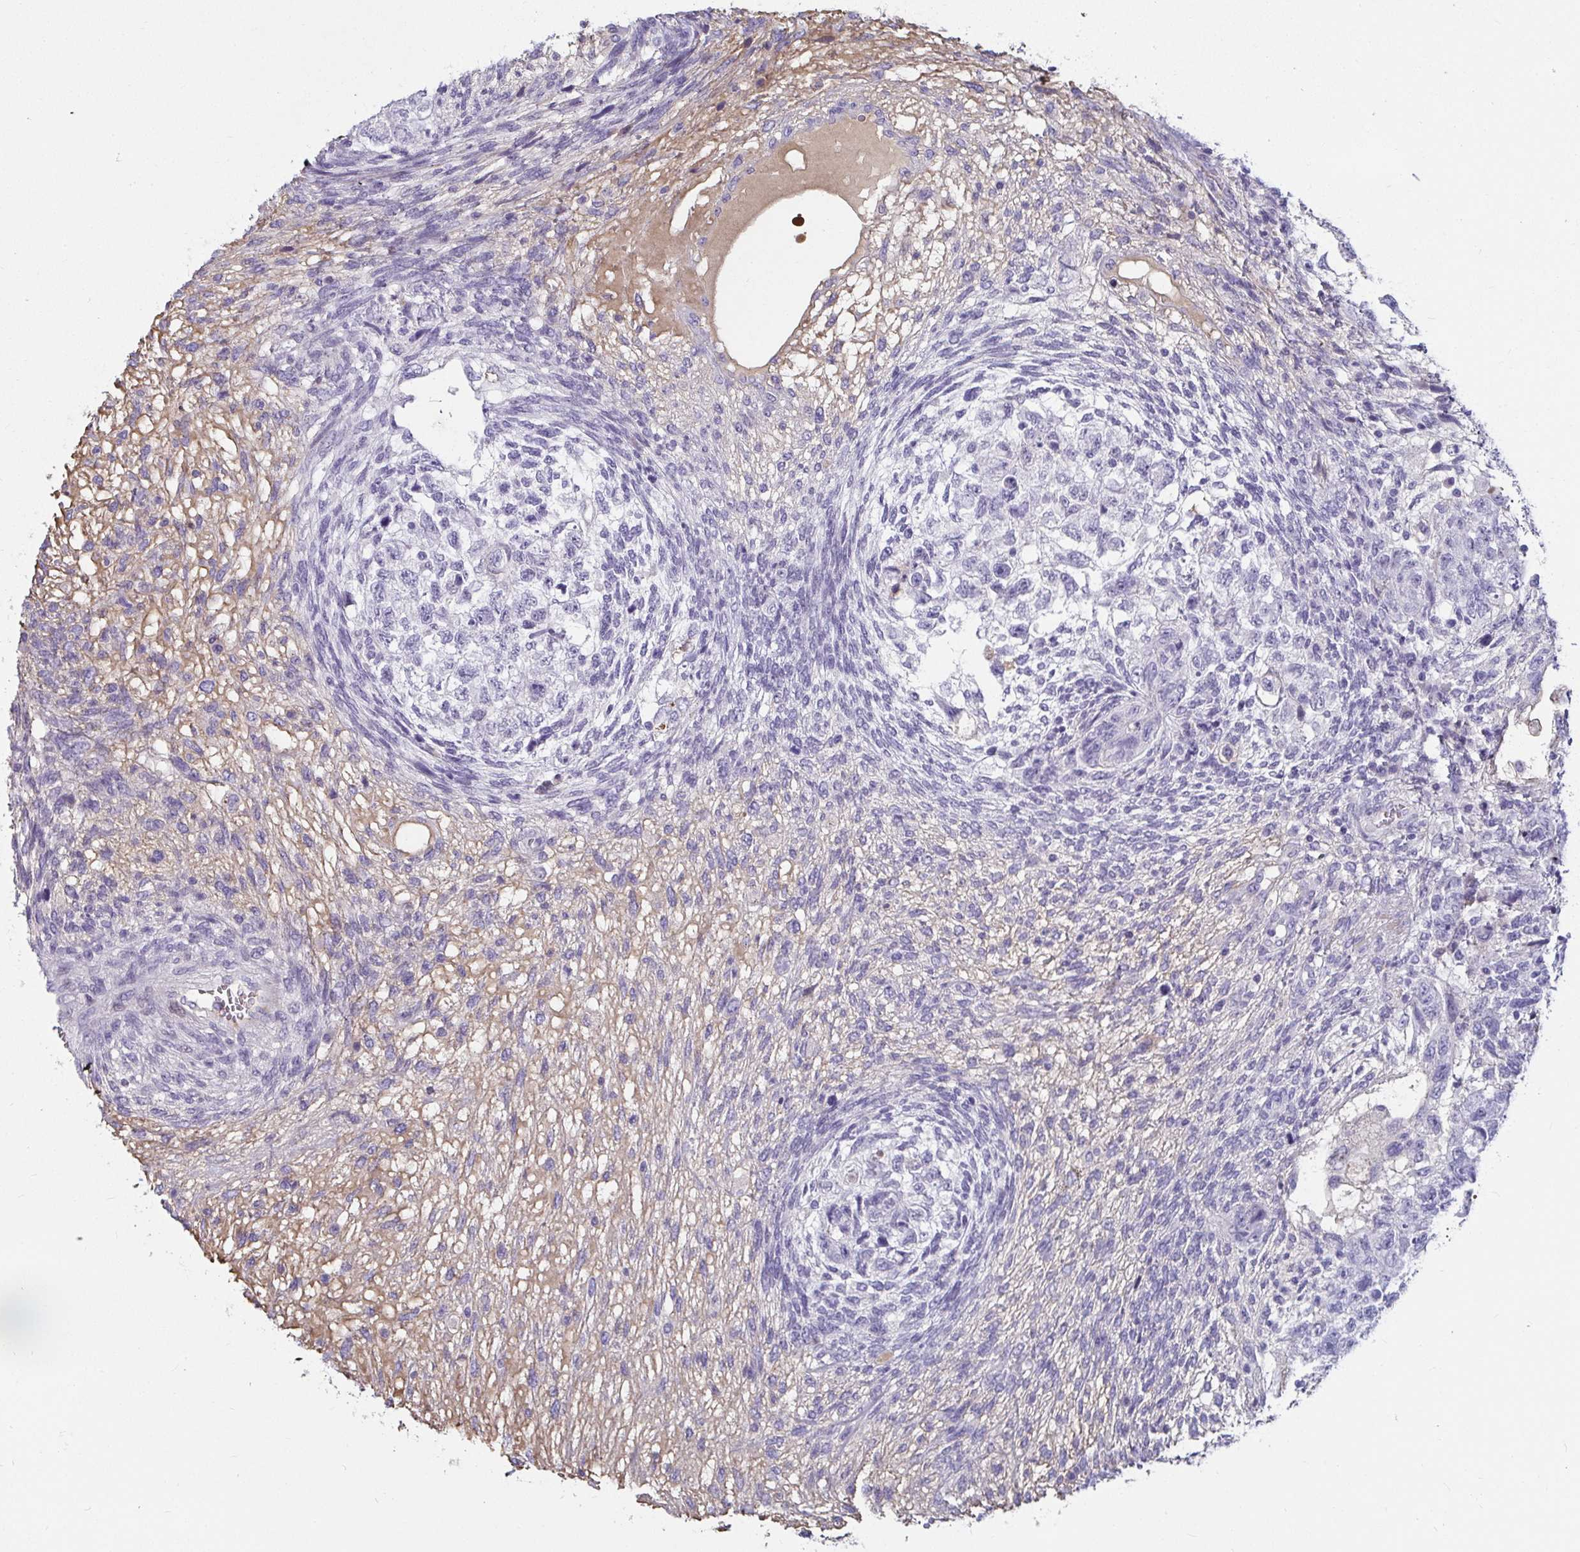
{"staining": {"intensity": "negative", "quantity": "none", "location": "none"}, "tissue": "testis cancer", "cell_type": "Tumor cells", "image_type": "cancer", "snomed": [{"axis": "morphology", "description": "Normal tissue, NOS"}, {"axis": "morphology", "description": "Carcinoma, Embryonal, NOS"}, {"axis": "topography", "description": "Testis"}], "caption": "A photomicrograph of testis cancer (embryonal carcinoma) stained for a protein shows no brown staining in tumor cells.", "gene": "NPY", "patient": {"sex": "male", "age": 36}}